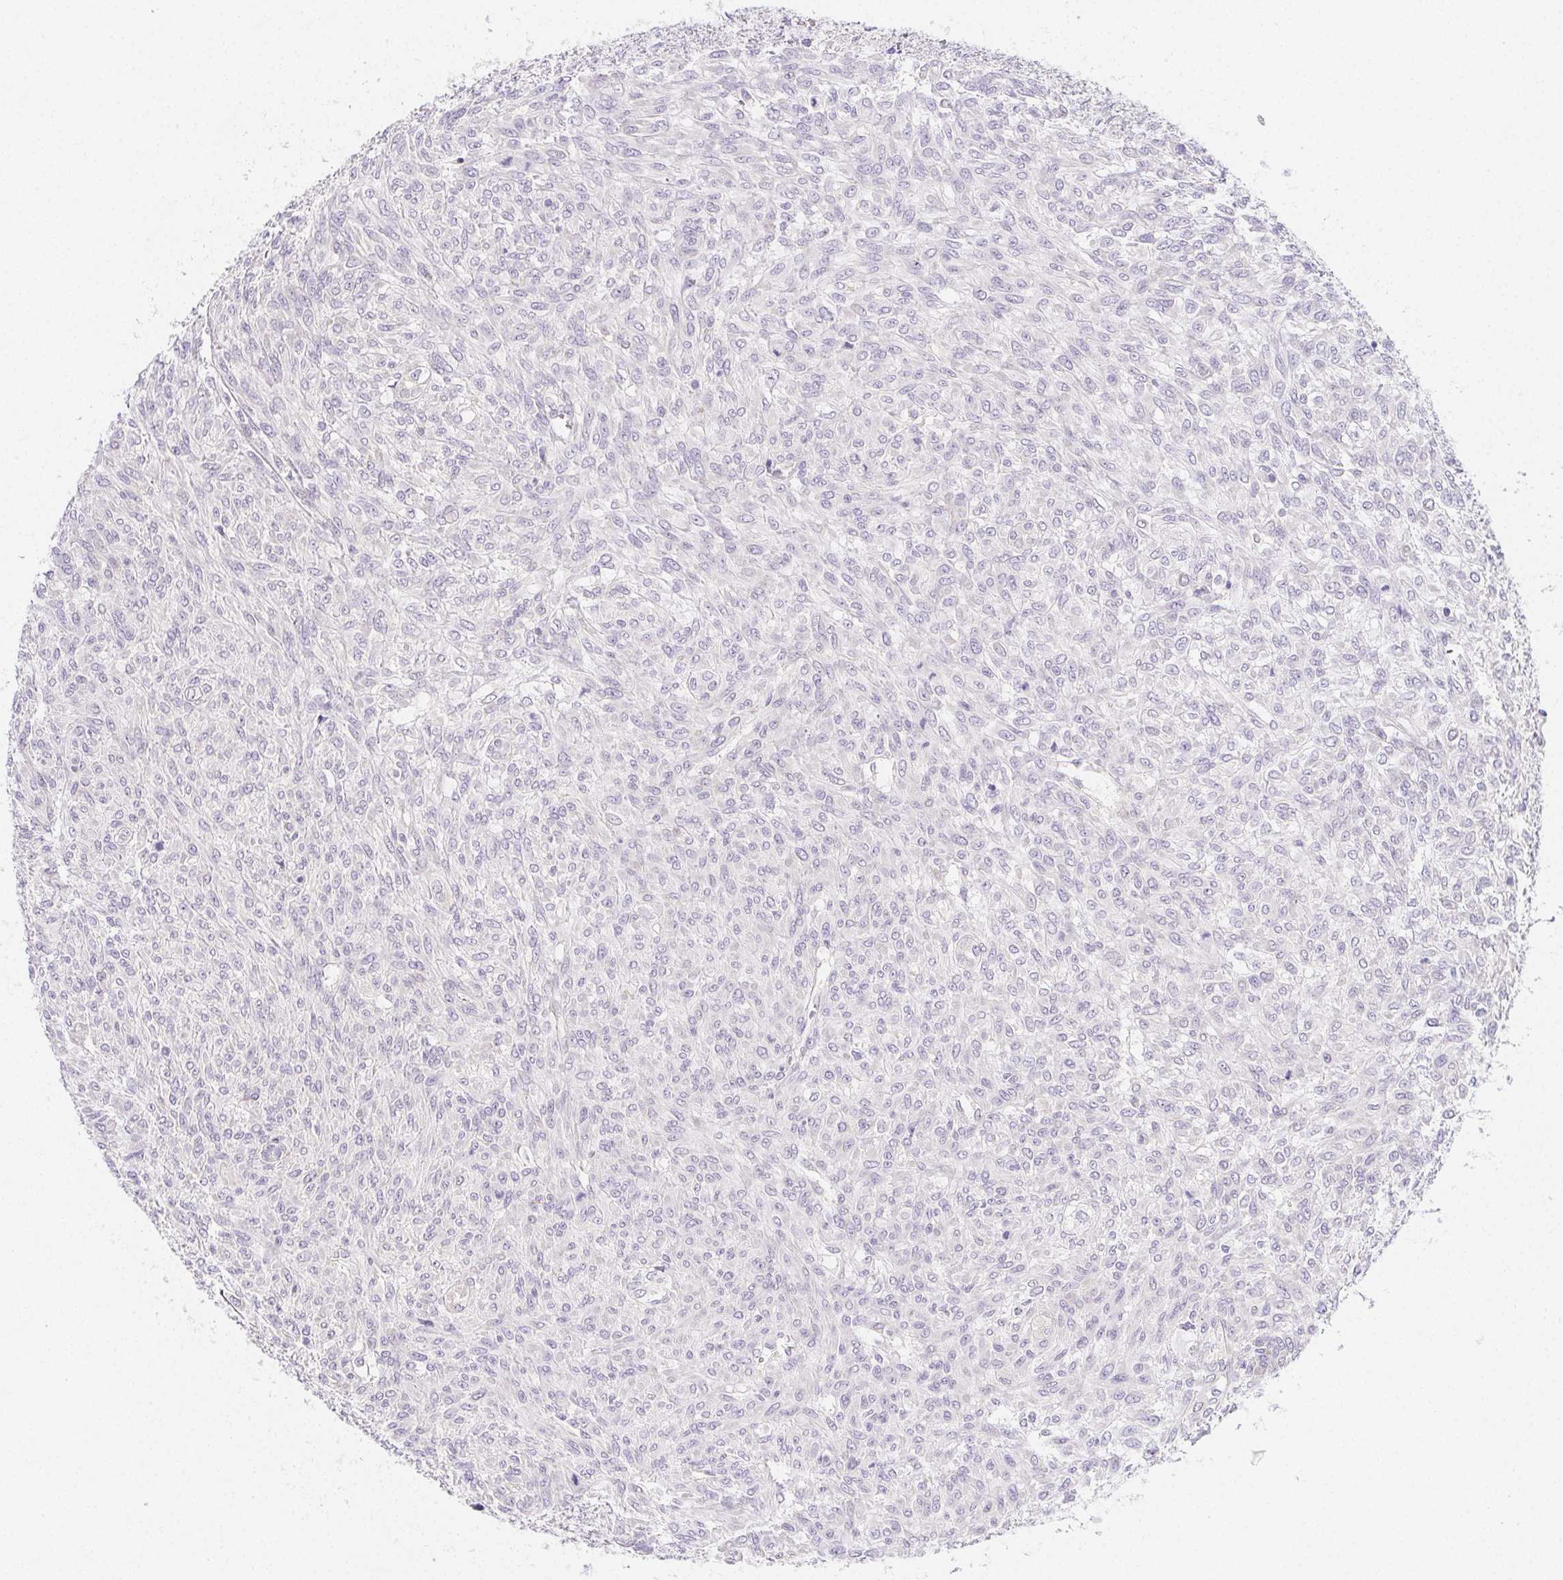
{"staining": {"intensity": "negative", "quantity": "none", "location": "none"}, "tissue": "renal cancer", "cell_type": "Tumor cells", "image_type": "cancer", "snomed": [{"axis": "morphology", "description": "Adenocarcinoma, NOS"}, {"axis": "topography", "description": "Kidney"}], "caption": "DAB immunohistochemical staining of human renal cancer (adenocarcinoma) displays no significant staining in tumor cells.", "gene": "ZBBX", "patient": {"sex": "male", "age": 58}}